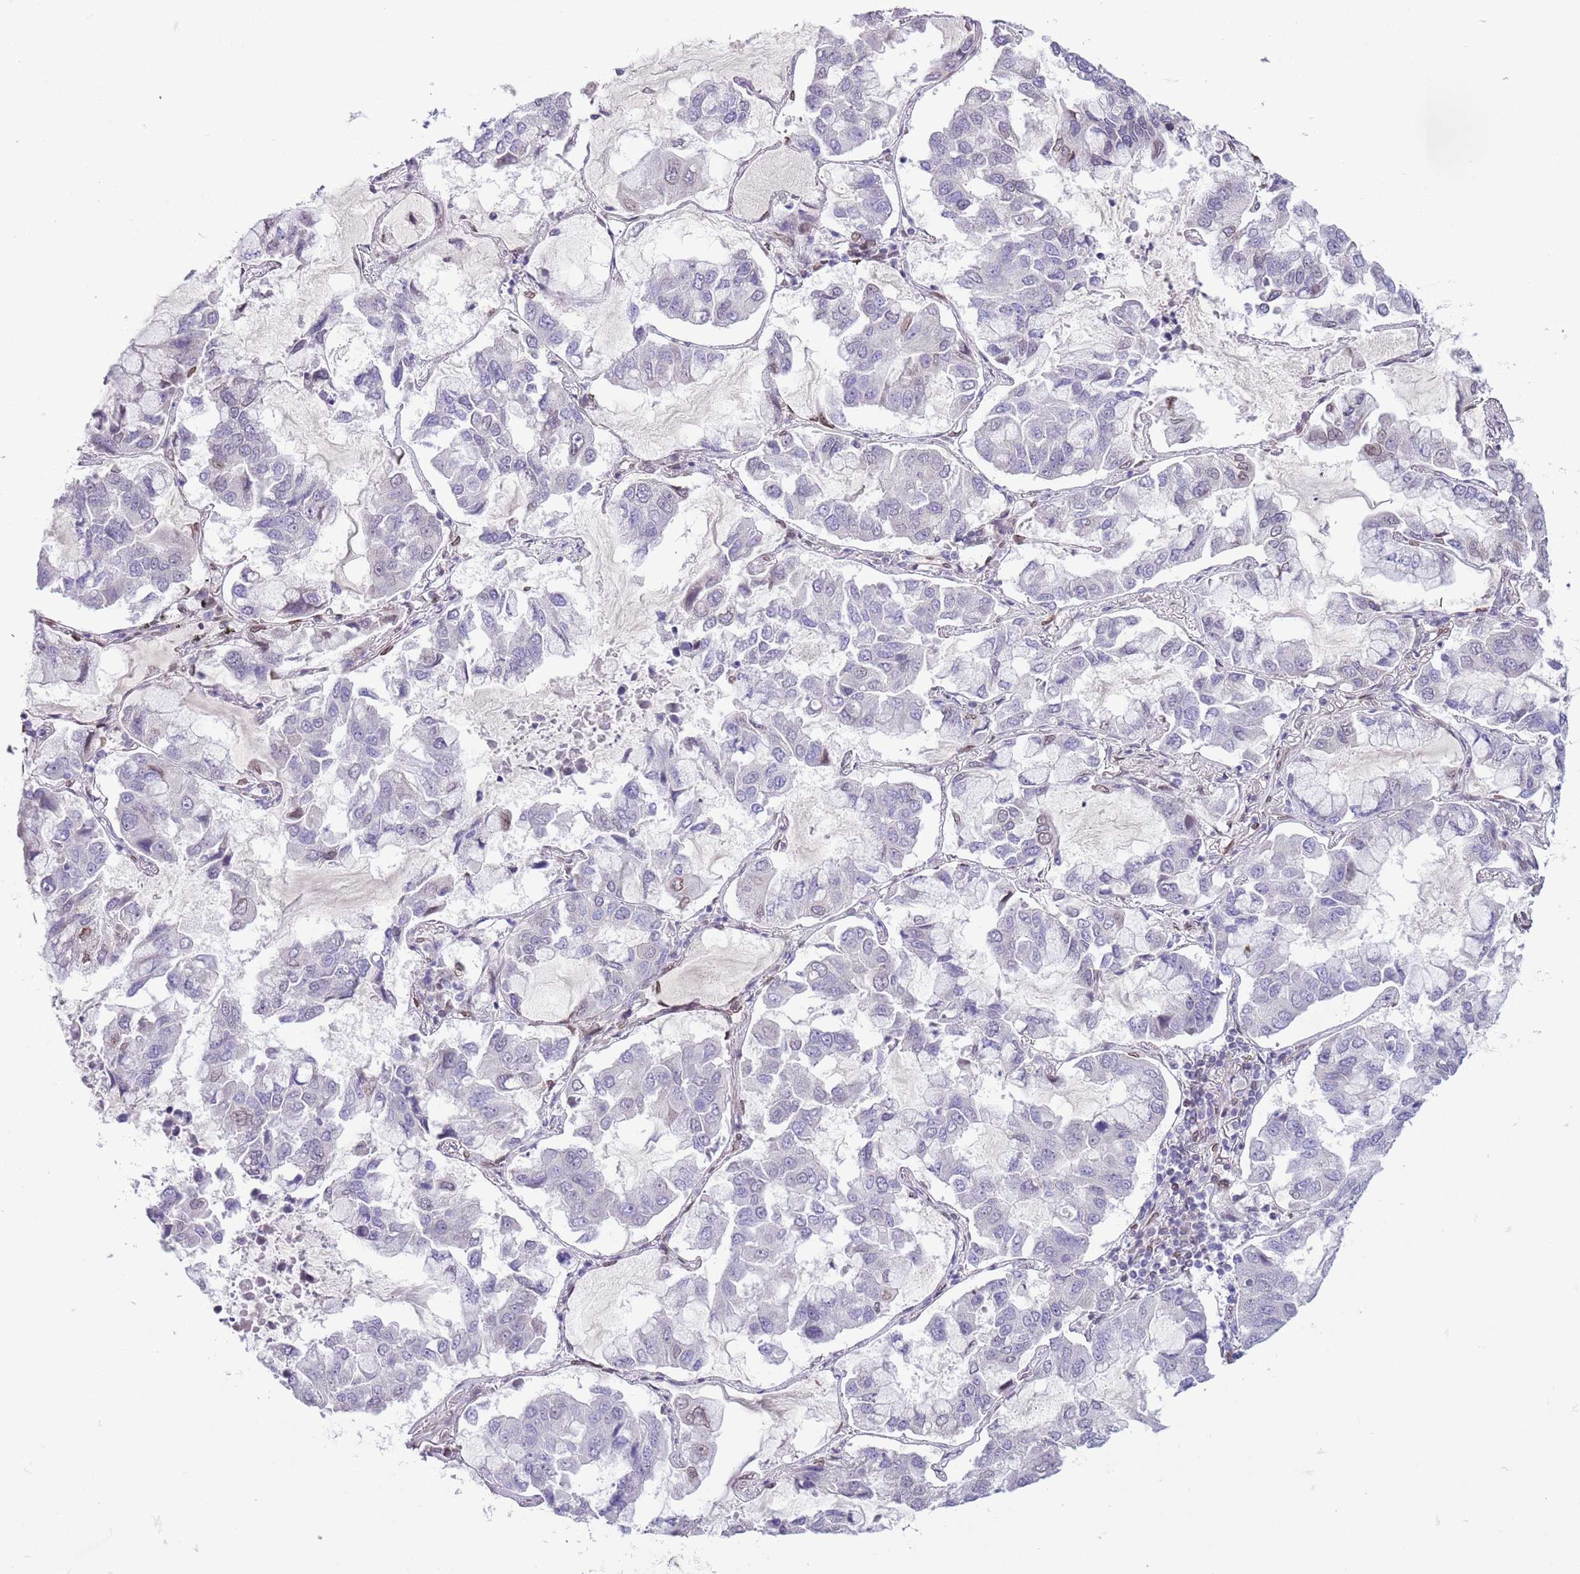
{"staining": {"intensity": "weak", "quantity": "<25%", "location": "nuclear"}, "tissue": "lung cancer", "cell_type": "Tumor cells", "image_type": "cancer", "snomed": [{"axis": "morphology", "description": "Adenocarcinoma, NOS"}, {"axis": "topography", "description": "Lung"}], "caption": "Histopathology image shows no significant protein positivity in tumor cells of adenocarcinoma (lung).", "gene": "ZGLP1", "patient": {"sex": "male", "age": 64}}